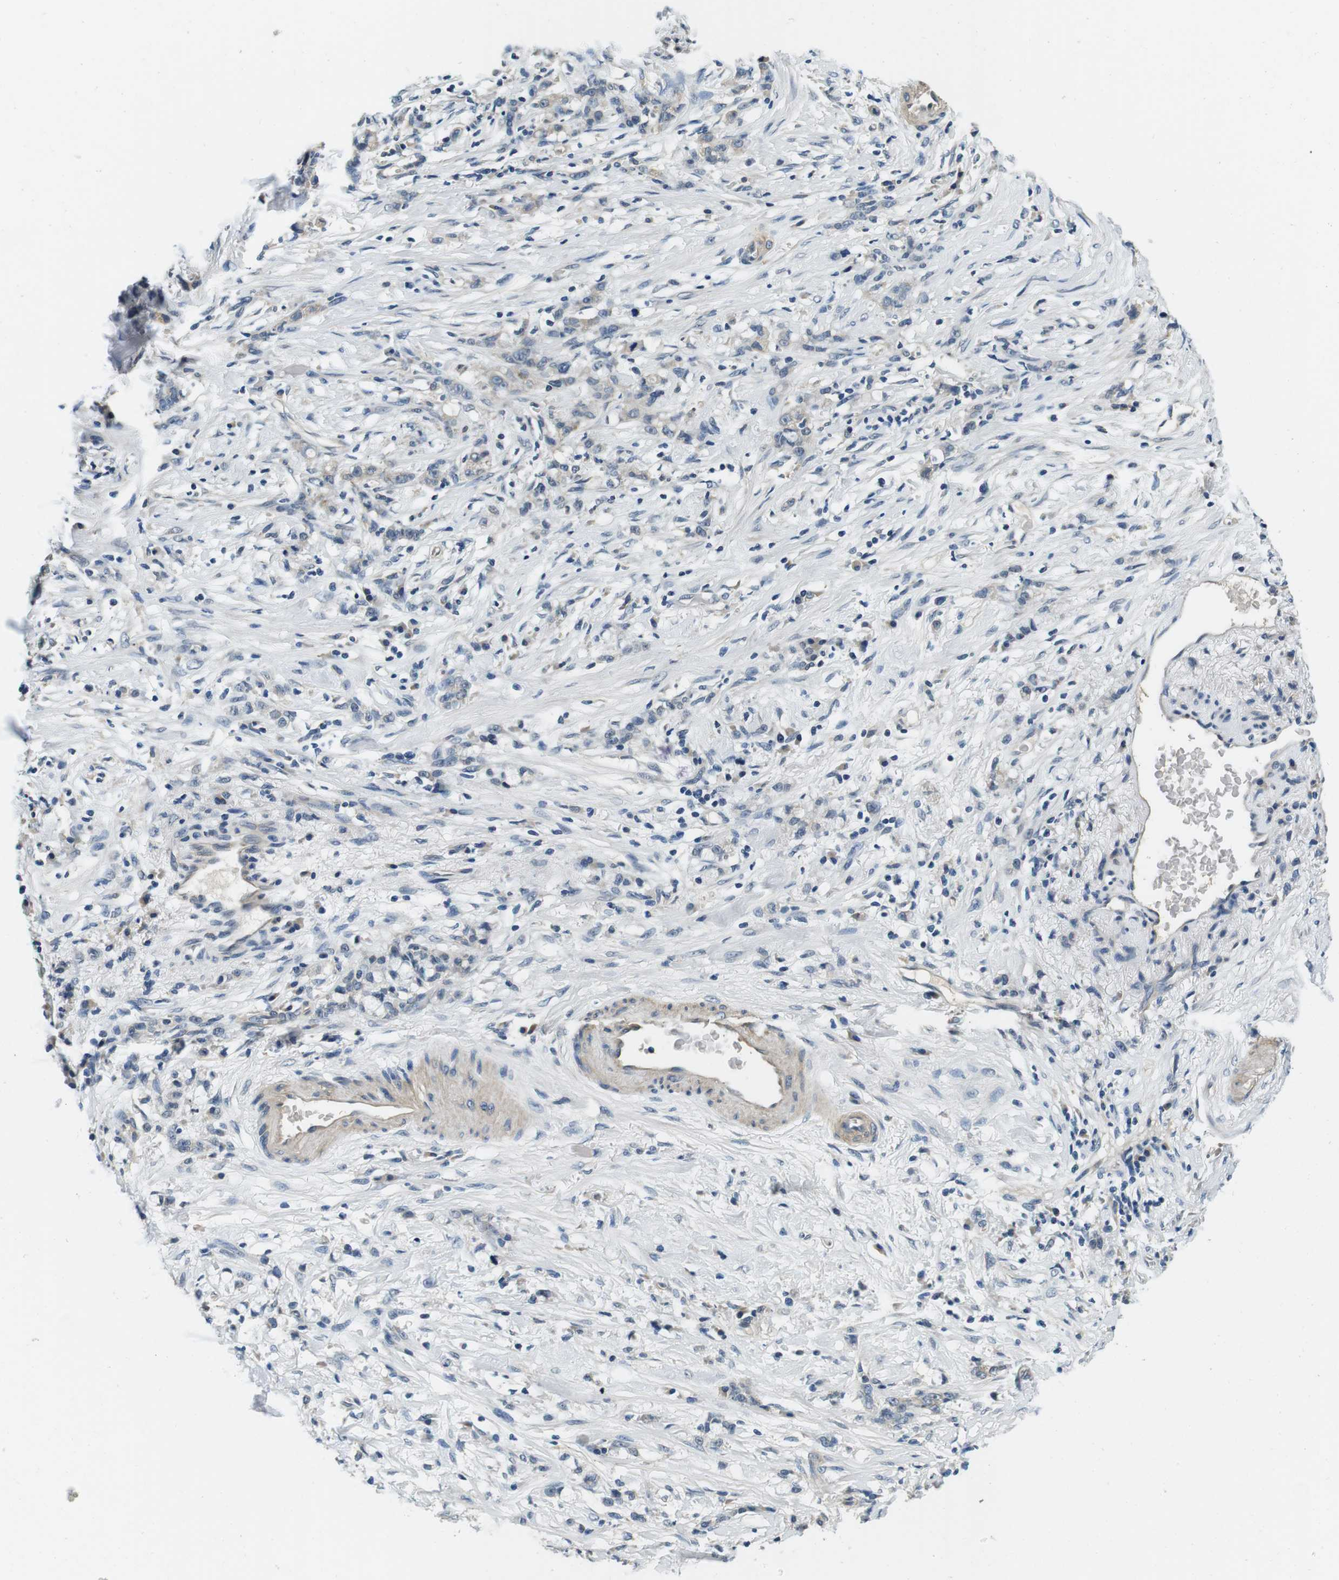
{"staining": {"intensity": "weak", "quantity": "25%-75%", "location": "cytoplasmic/membranous"}, "tissue": "stomach cancer", "cell_type": "Tumor cells", "image_type": "cancer", "snomed": [{"axis": "morphology", "description": "Adenocarcinoma, NOS"}, {"axis": "topography", "description": "Stomach, lower"}], "caption": "Stomach cancer tissue reveals weak cytoplasmic/membranous expression in approximately 25%-75% of tumor cells, visualized by immunohistochemistry.", "gene": "DTNA", "patient": {"sex": "male", "age": 88}}